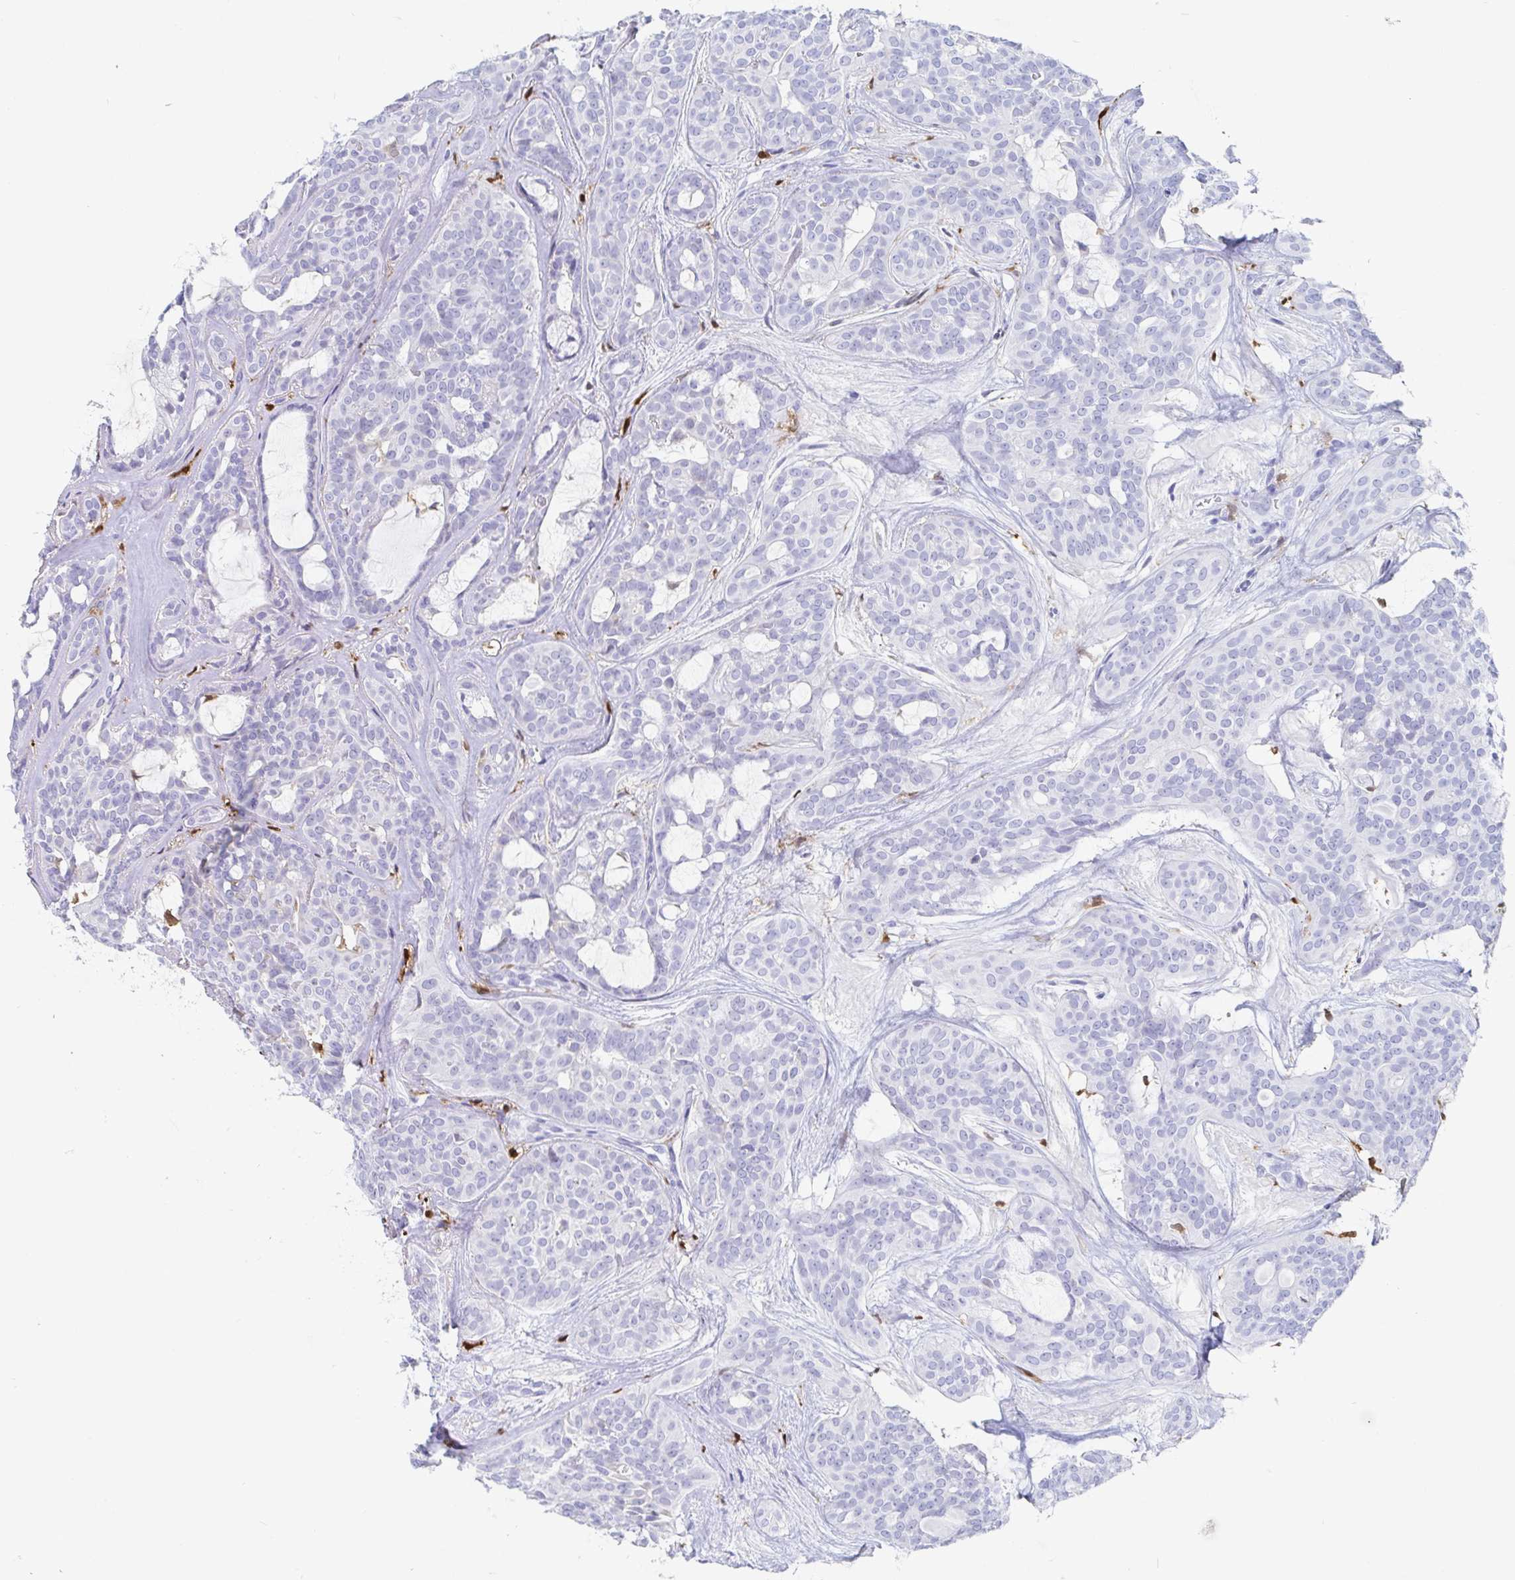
{"staining": {"intensity": "negative", "quantity": "none", "location": "none"}, "tissue": "head and neck cancer", "cell_type": "Tumor cells", "image_type": "cancer", "snomed": [{"axis": "morphology", "description": "Adenocarcinoma, NOS"}, {"axis": "topography", "description": "Head-Neck"}], "caption": "There is no significant expression in tumor cells of head and neck cancer (adenocarcinoma).", "gene": "OR2A4", "patient": {"sex": "male", "age": 66}}